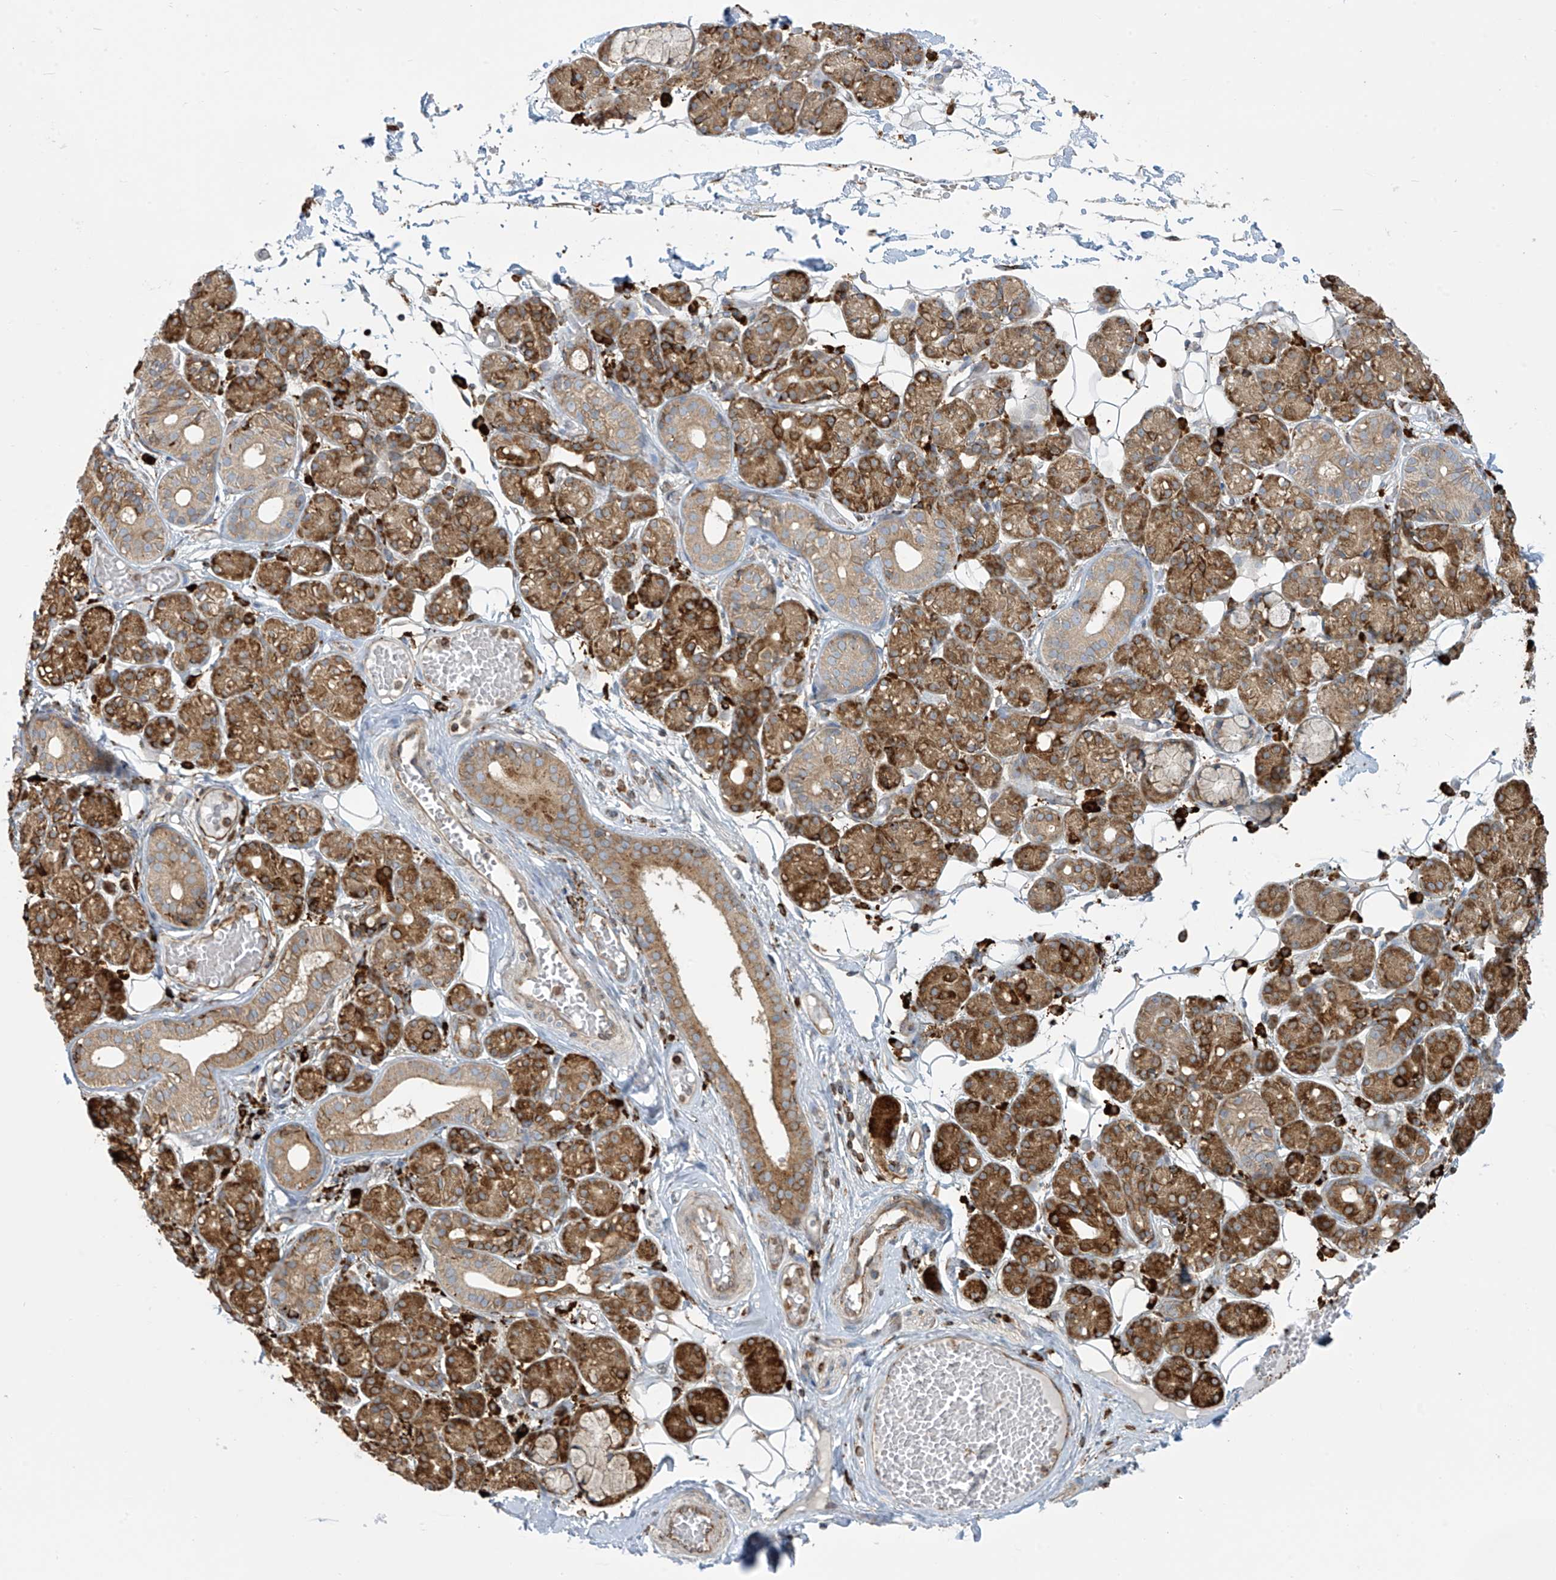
{"staining": {"intensity": "strong", "quantity": ">75%", "location": "cytoplasmic/membranous"}, "tissue": "salivary gland", "cell_type": "Glandular cells", "image_type": "normal", "snomed": [{"axis": "morphology", "description": "Normal tissue, NOS"}, {"axis": "topography", "description": "Salivary gland"}], "caption": "Human salivary gland stained for a protein (brown) exhibits strong cytoplasmic/membranous positive positivity in approximately >75% of glandular cells.", "gene": "MX1", "patient": {"sex": "male", "age": 63}}